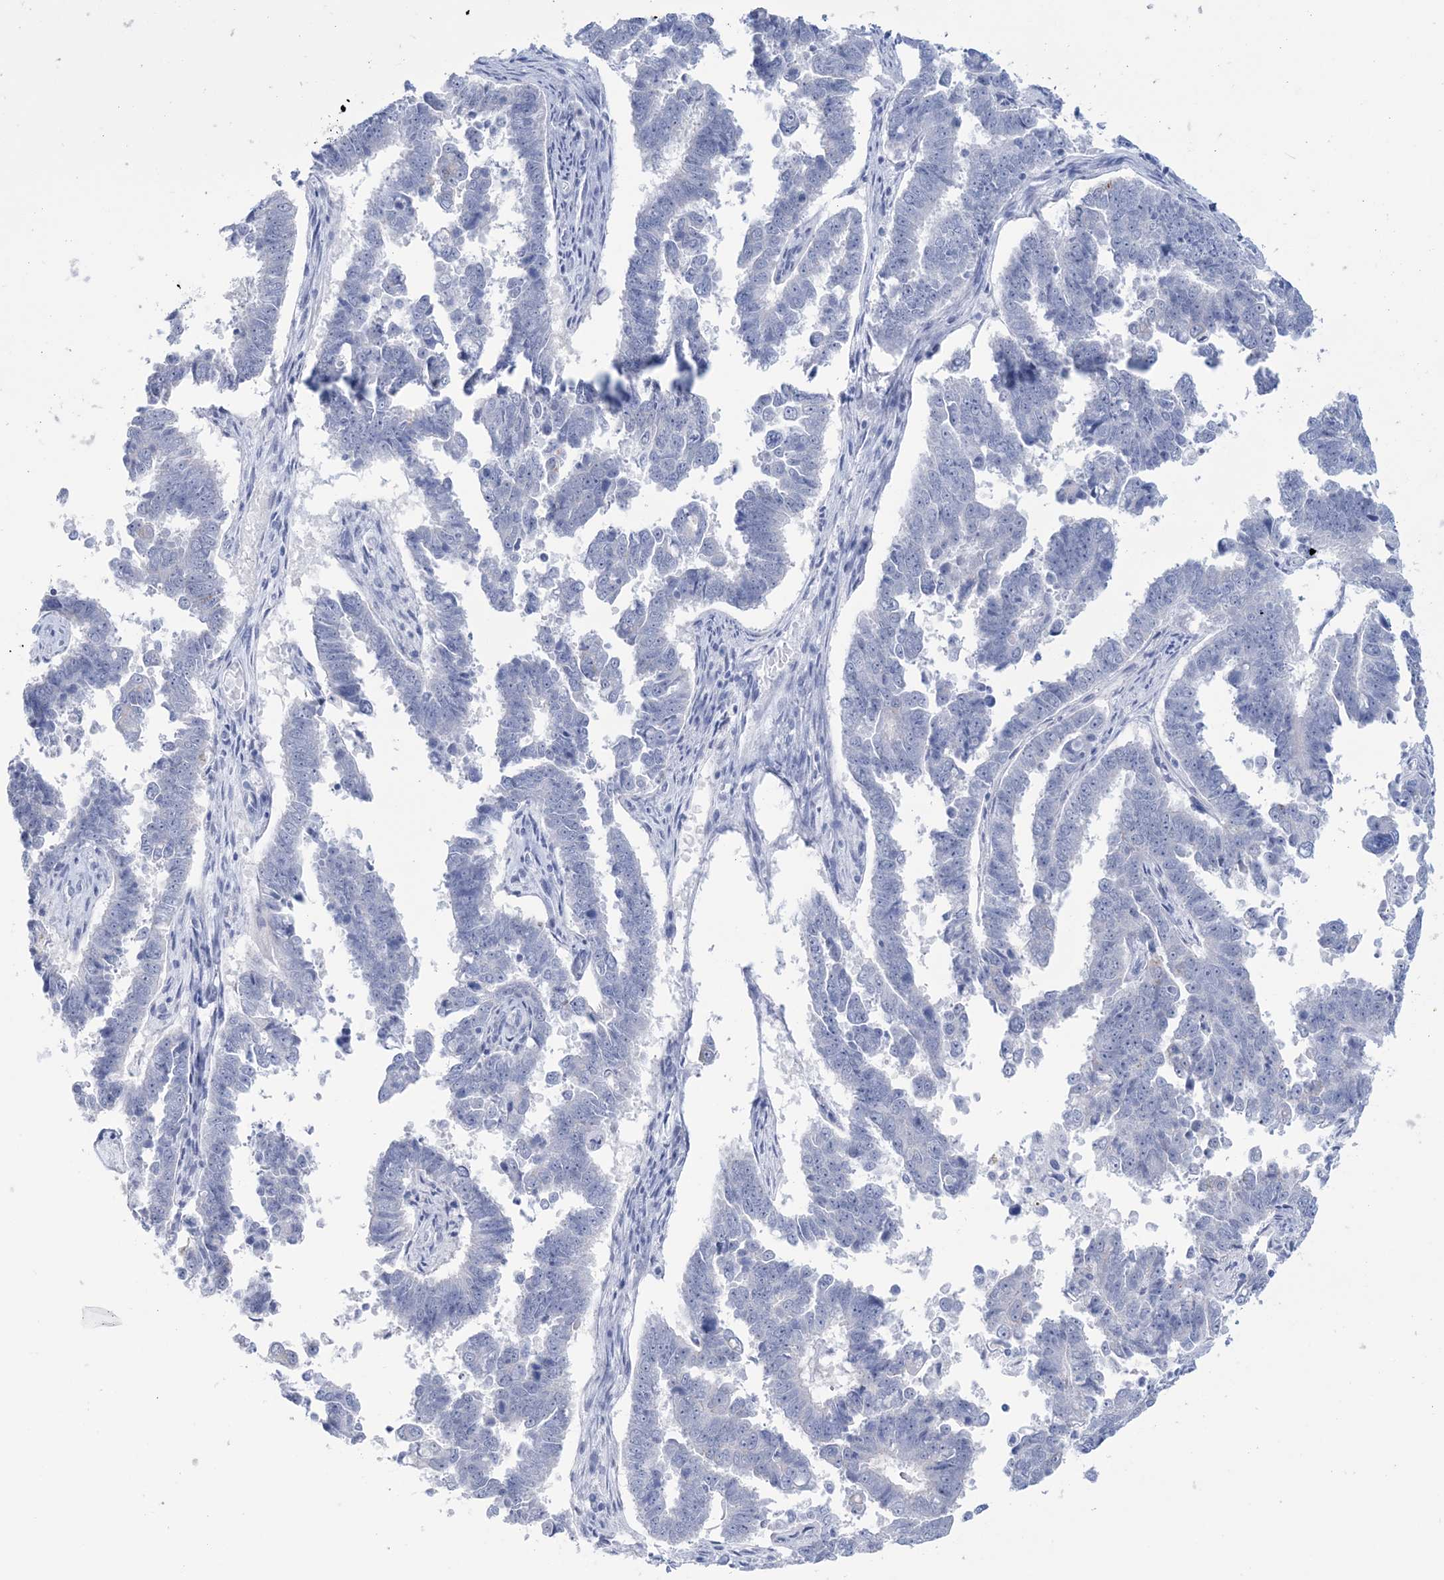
{"staining": {"intensity": "negative", "quantity": "none", "location": "none"}, "tissue": "endometrial cancer", "cell_type": "Tumor cells", "image_type": "cancer", "snomed": [{"axis": "morphology", "description": "Adenocarcinoma, NOS"}, {"axis": "topography", "description": "Endometrium"}], "caption": "The histopathology image displays no staining of tumor cells in endometrial cancer. (DAB (3,3'-diaminobenzidine) IHC with hematoxylin counter stain).", "gene": "DPCD", "patient": {"sex": "female", "age": 75}}